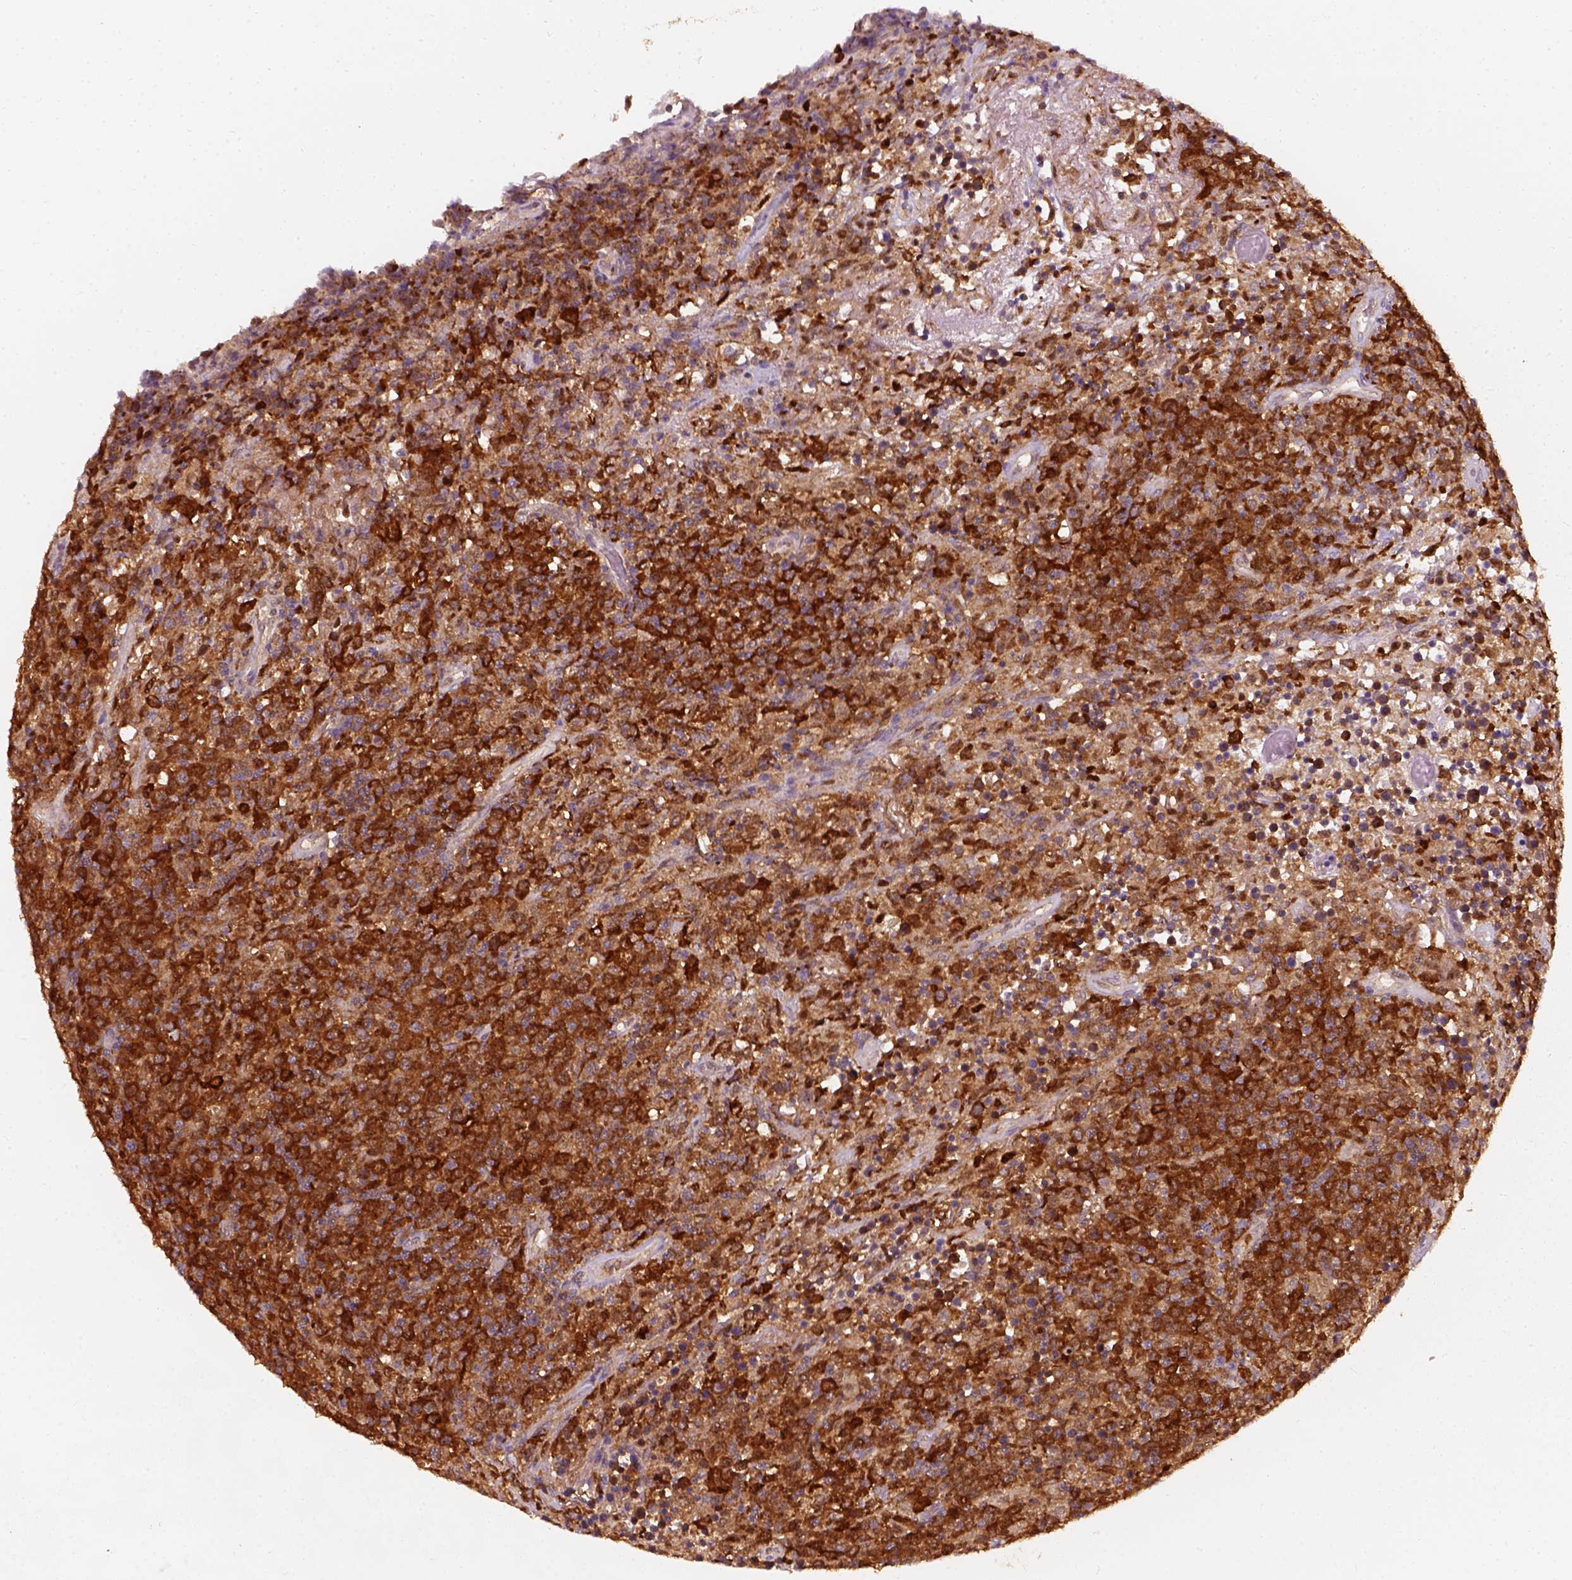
{"staining": {"intensity": "strong", "quantity": ">75%", "location": "cytoplasmic/membranous"}, "tissue": "lymphoma", "cell_type": "Tumor cells", "image_type": "cancer", "snomed": [{"axis": "morphology", "description": "Malignant lymphoma, non-Hodgkin's type, High grade"}, {"axis": "topography", "description": "Lung"}], "caption": "Approximately >75% of tumor cells in human lymphoma exhibit strong cytoplasmic/membranous protein expression as visualized by brown immunohistochemical staining.", "gene": "SQSTM1", "patient": {"sex": "male", "age": 79}}